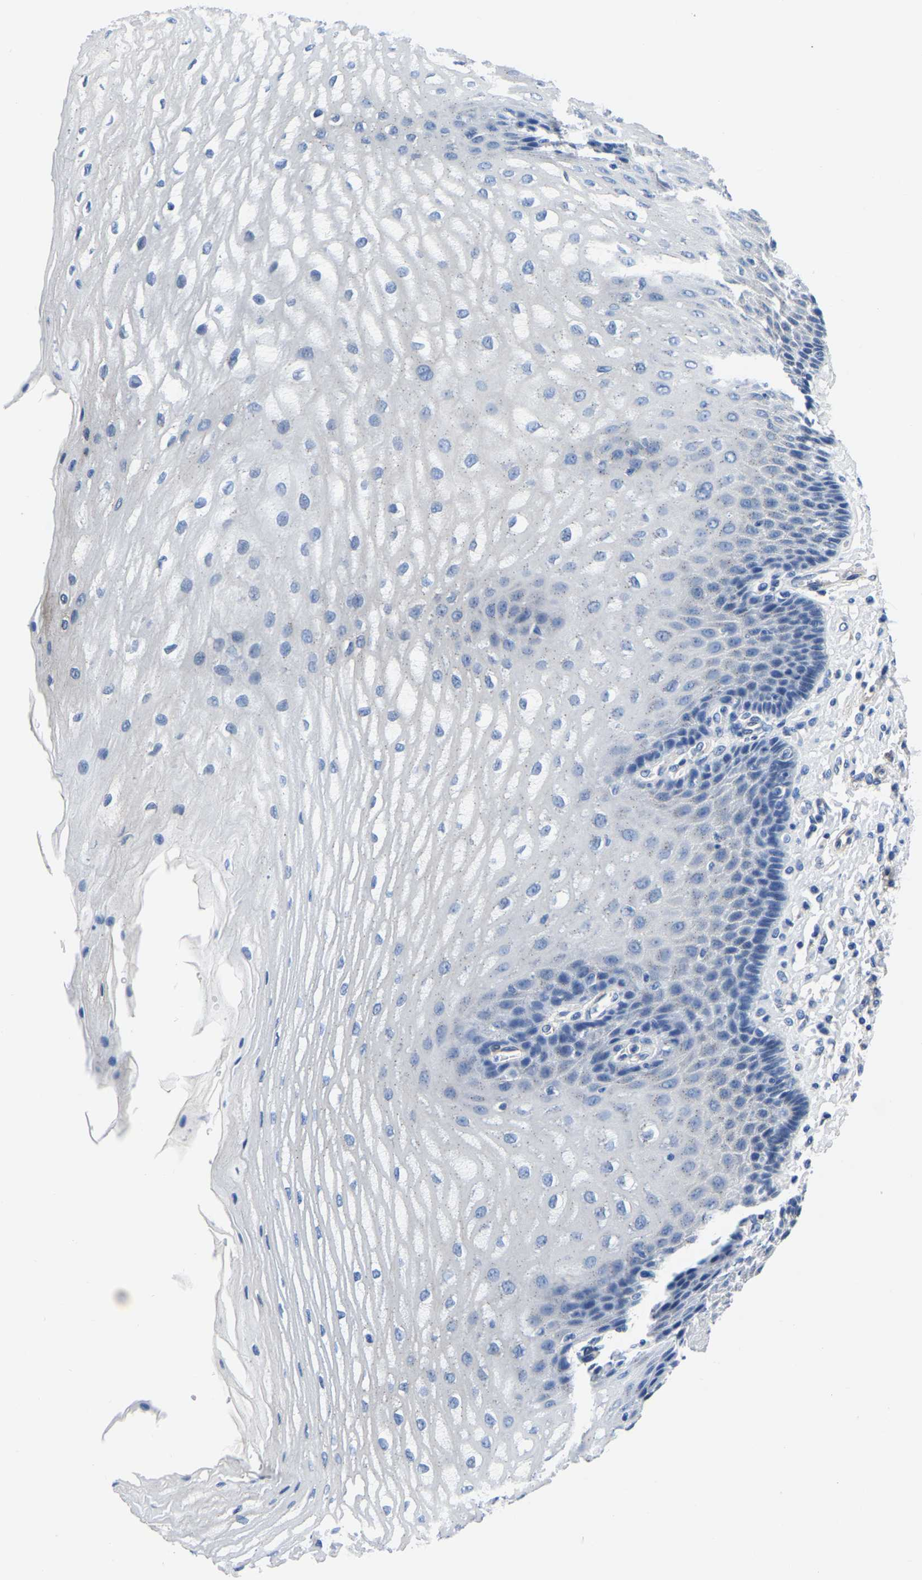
{"staining": {"intensity": "negative", "quantity": "none", "location": "none"}, "tissue": "esophagus", "cell_type": "Squamous epithelial cells", "image_type": "normal", "snomed": [{"axis": "morphology", "description": "Normal tissue, NOS"}, {"axis": "topography", "description": "Esophagus"}], "caption": "An image of esophagus stained for a protein reveals no brown staining in squamous epithelial cells. The staining is performed using DAB brown chromogen with nuclei counter-stained in using hematoxylin.", "gene": "TFG", "patient": {"sex": "male", "age": 54}}